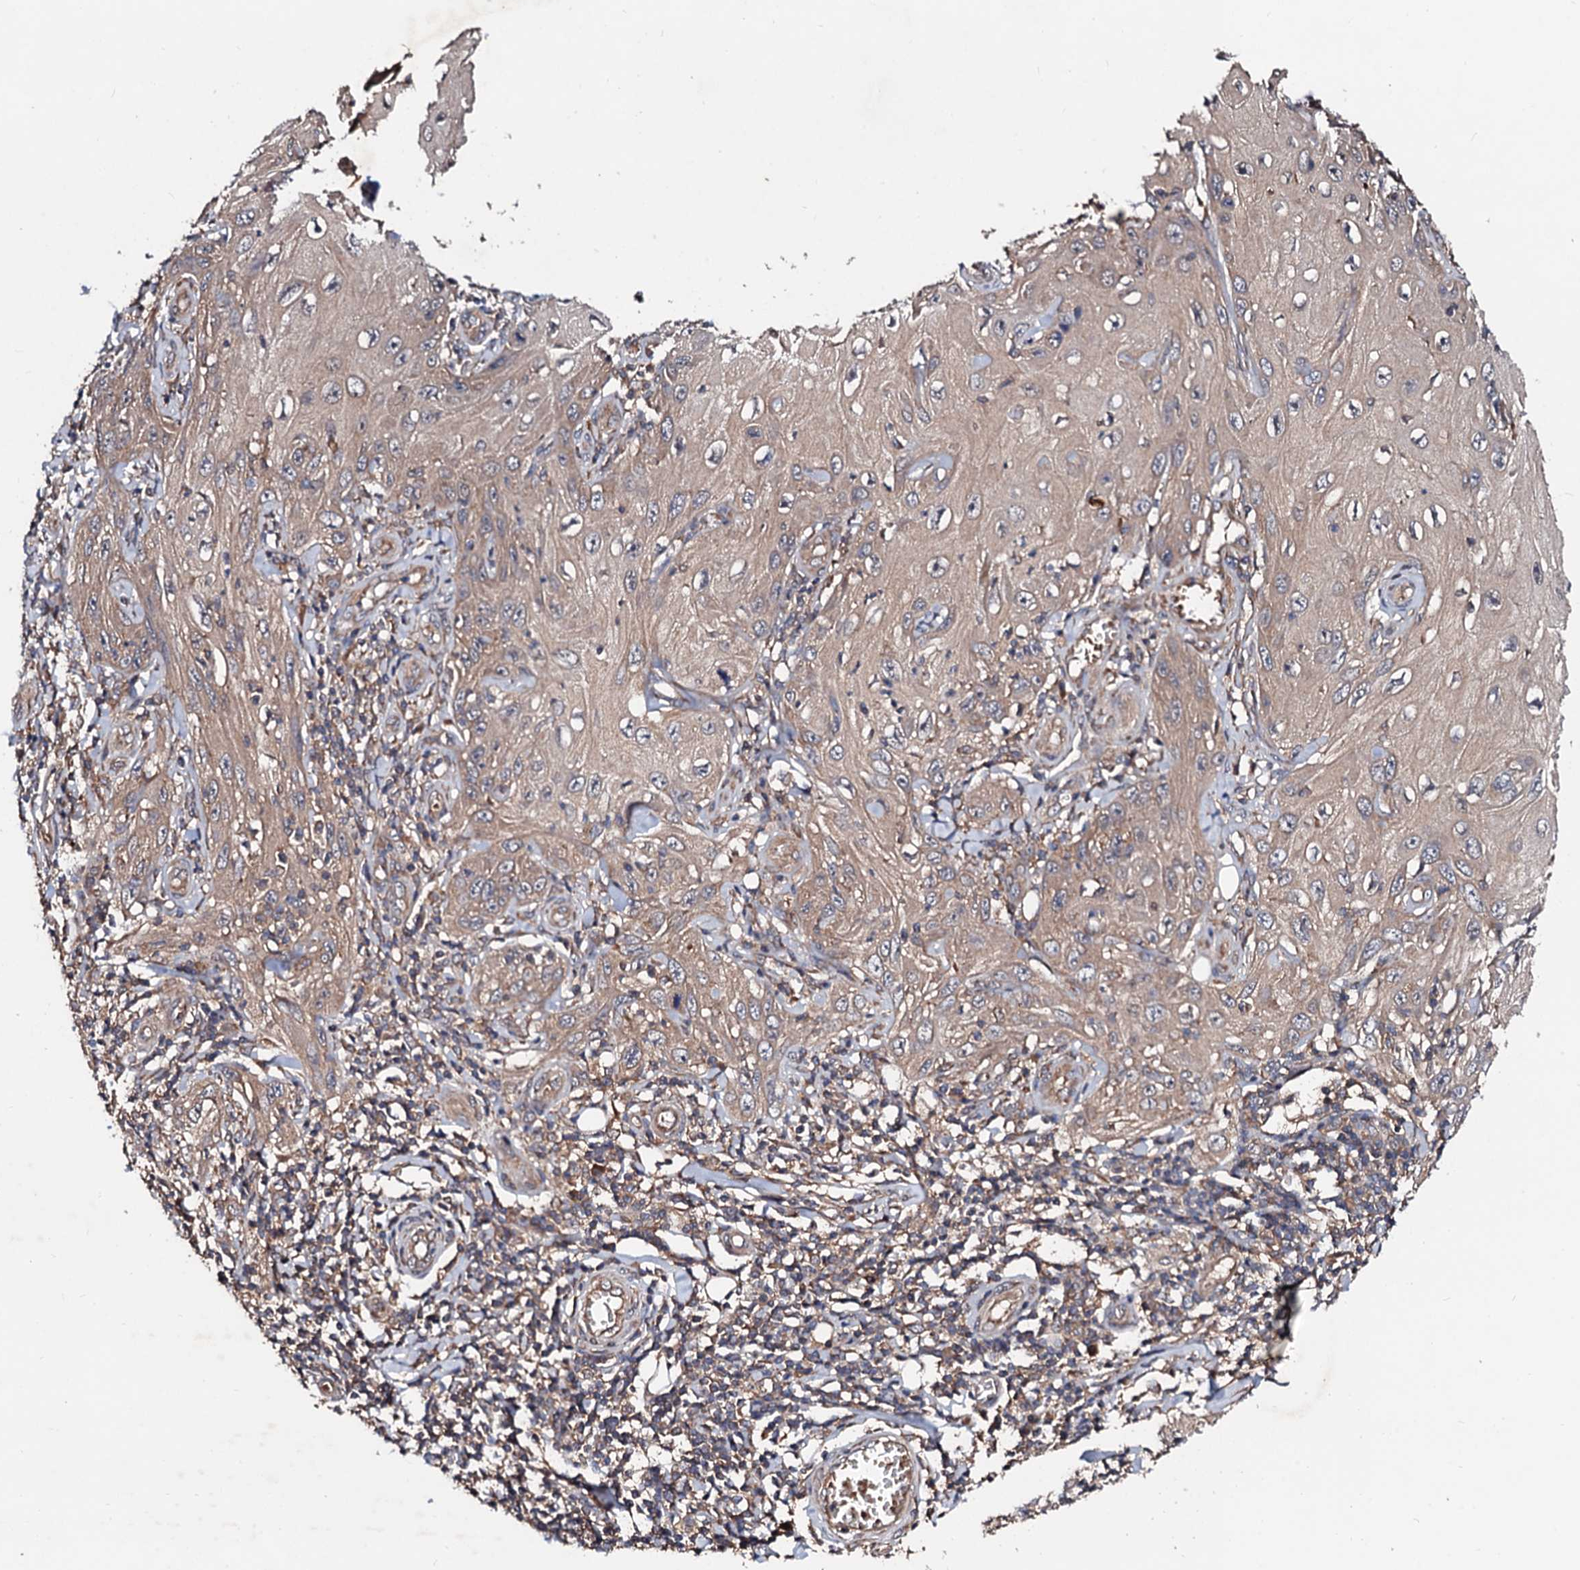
{"staining": {"intensity": "weak", "quantity": ">75%", "location": "cytoplasmic/membranous"}, "tissue": "skin cancer", "cell_type": "Tumor cells", "image_type": "cancer", "snomed": [{"axis": "morphology", "description": "Squamous cell carcinoma, NOS"}, {"axis": "topography", "description": "Skin"}], "caption": "Immunohistochemical staining of skin cancer (squamous cell carcinoma) exhibits weak cytoplasmic/membranous protein positivity in approximately >75% of tumor cells. Immunohistochemistry (ihc) stains the protein of interest in brown and the nuclei are stained blue.", "gene": "EXTL1", "patient": {"sex": "female", "age": 73}}